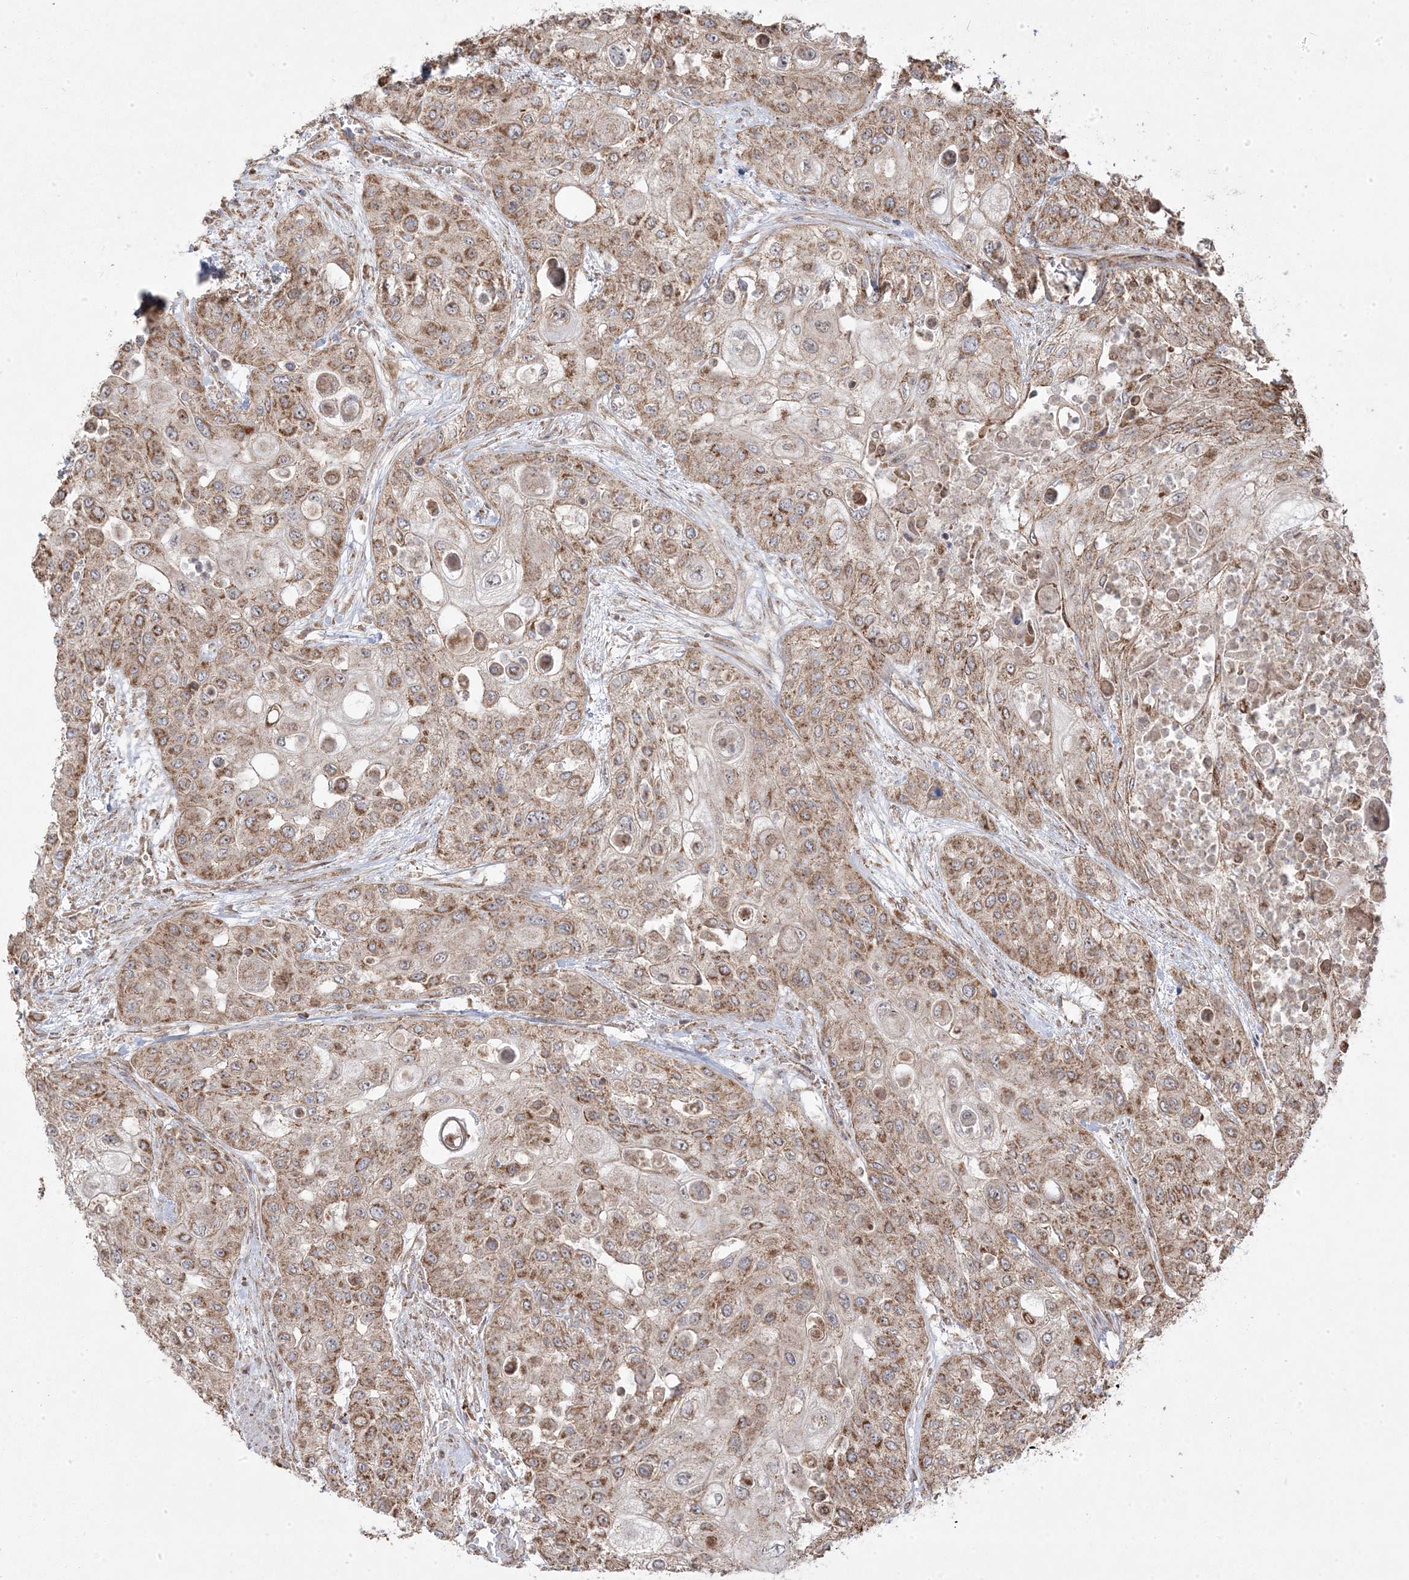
{"staining": {"intensity": "moderate", "quantity": ">75%", "location": "cytoplasmic/membranous"}, "tissue": "urothelial cancer", "cell_type": "Tumor cells", "image_type": "cancer", "snomed": [{"axis": "morphology", "description": "Urothelial carcinoma, High grade"}, {"axis": "topography", "description": "Urinary bladder"}], "caption": "Moderate cytoplasmic/membranous positivity is appreciated in approximately >75% of tumor cells in urothelial cancer.", "gene": "CLUAP1", "patient": {"sex": "female", "age": 79}}